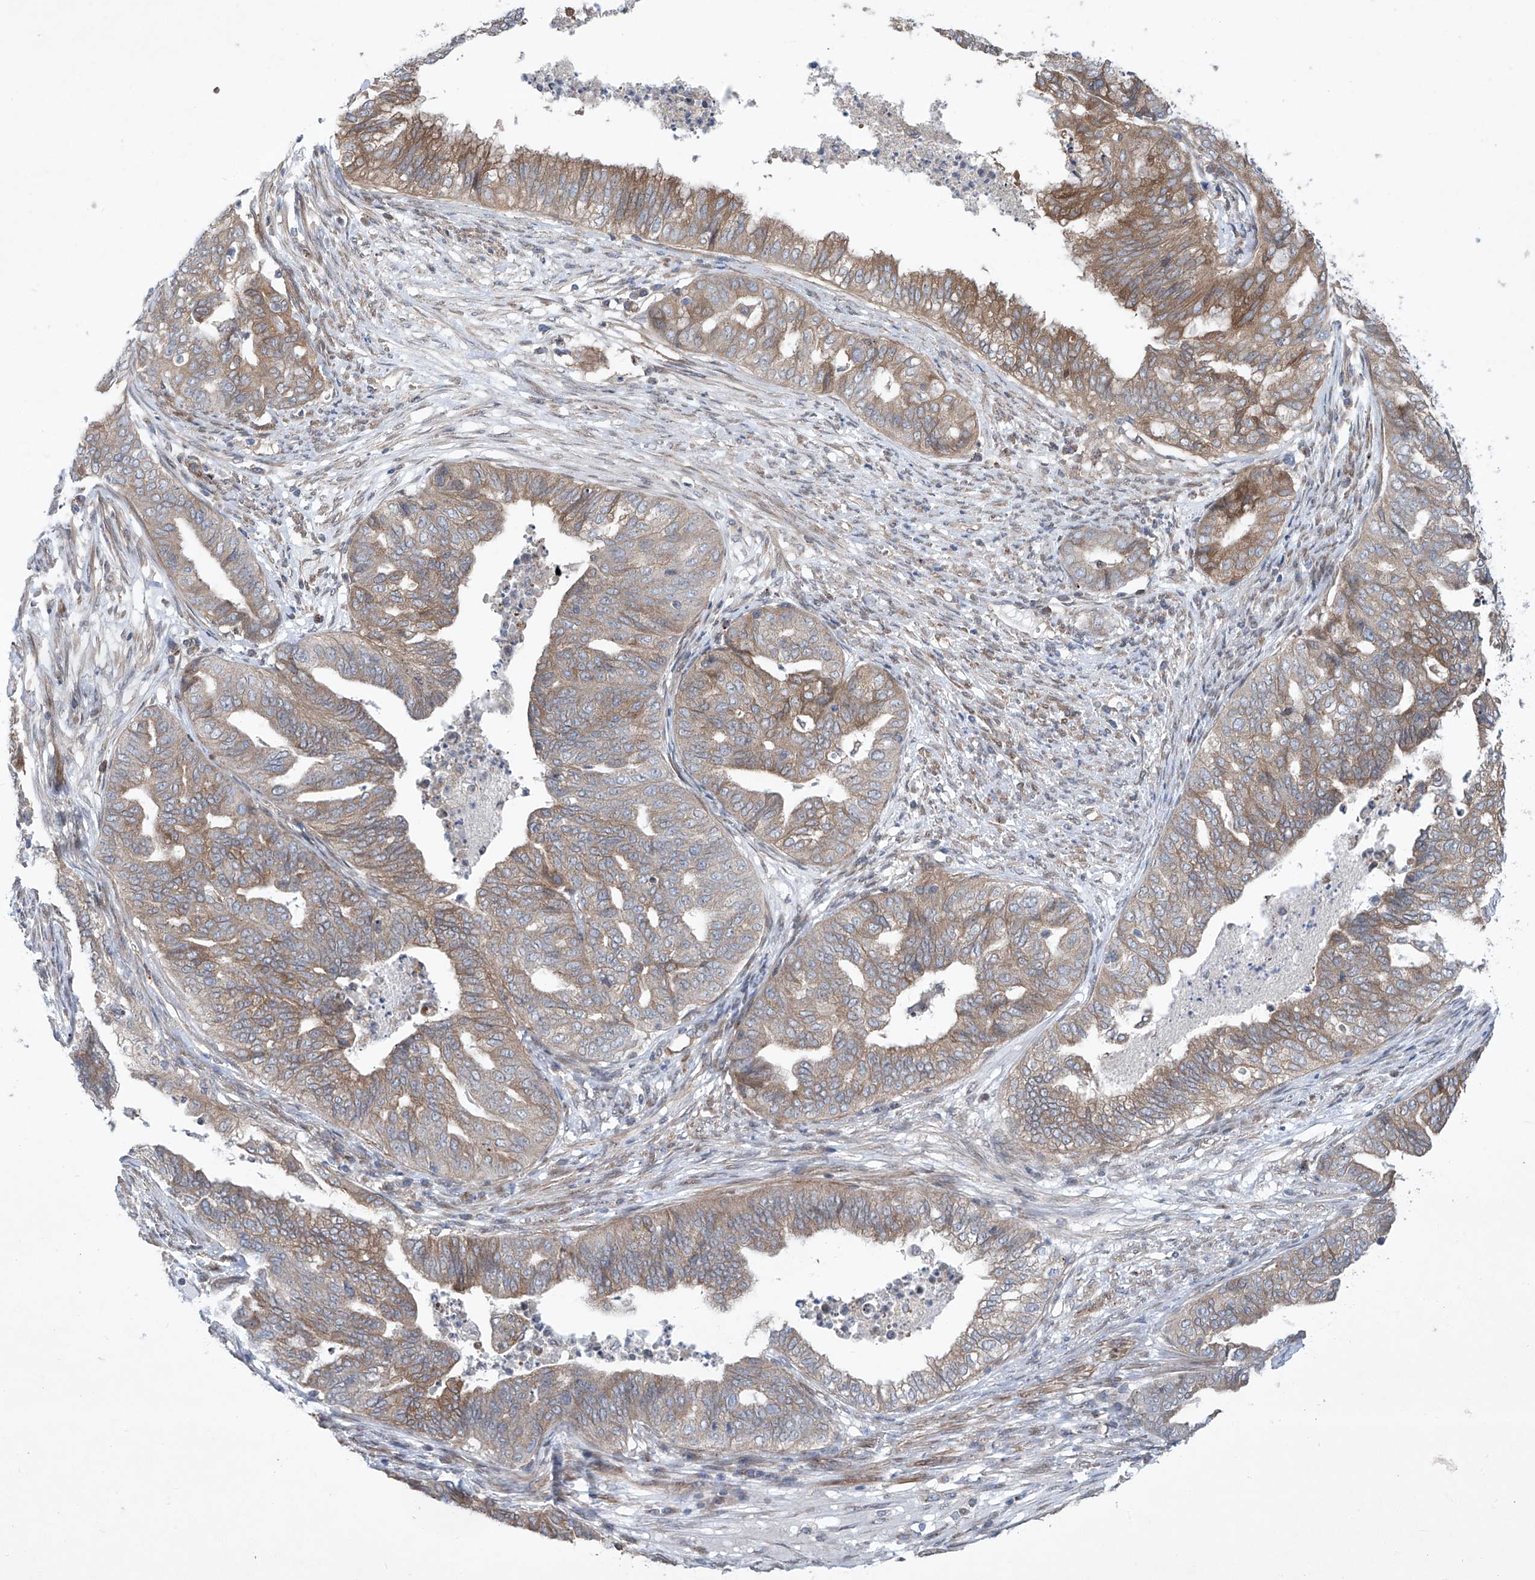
{"staining": {"intensity": "moderate", "quantity": "25%-75%", "location": "cytoplasmic/membranous"}, "tissue": "endometrial cancer", "cell_type": "Tumor cells", "image_type": "cancer", "snomed": [{"axis": "morphology", "description": "Adenocarcinoma, NOS"}, {"axis": "topography", "description": "Endometrium"}], "caption": "Tumor cells exhibit medium levels of moderate cytoplasmic/membranous staining in approximately 25%-75% of cells in endometrial cancer (adenocarcinoma).", "gene": "KLC4", "patient": {"sex": "female", "age": 79}}